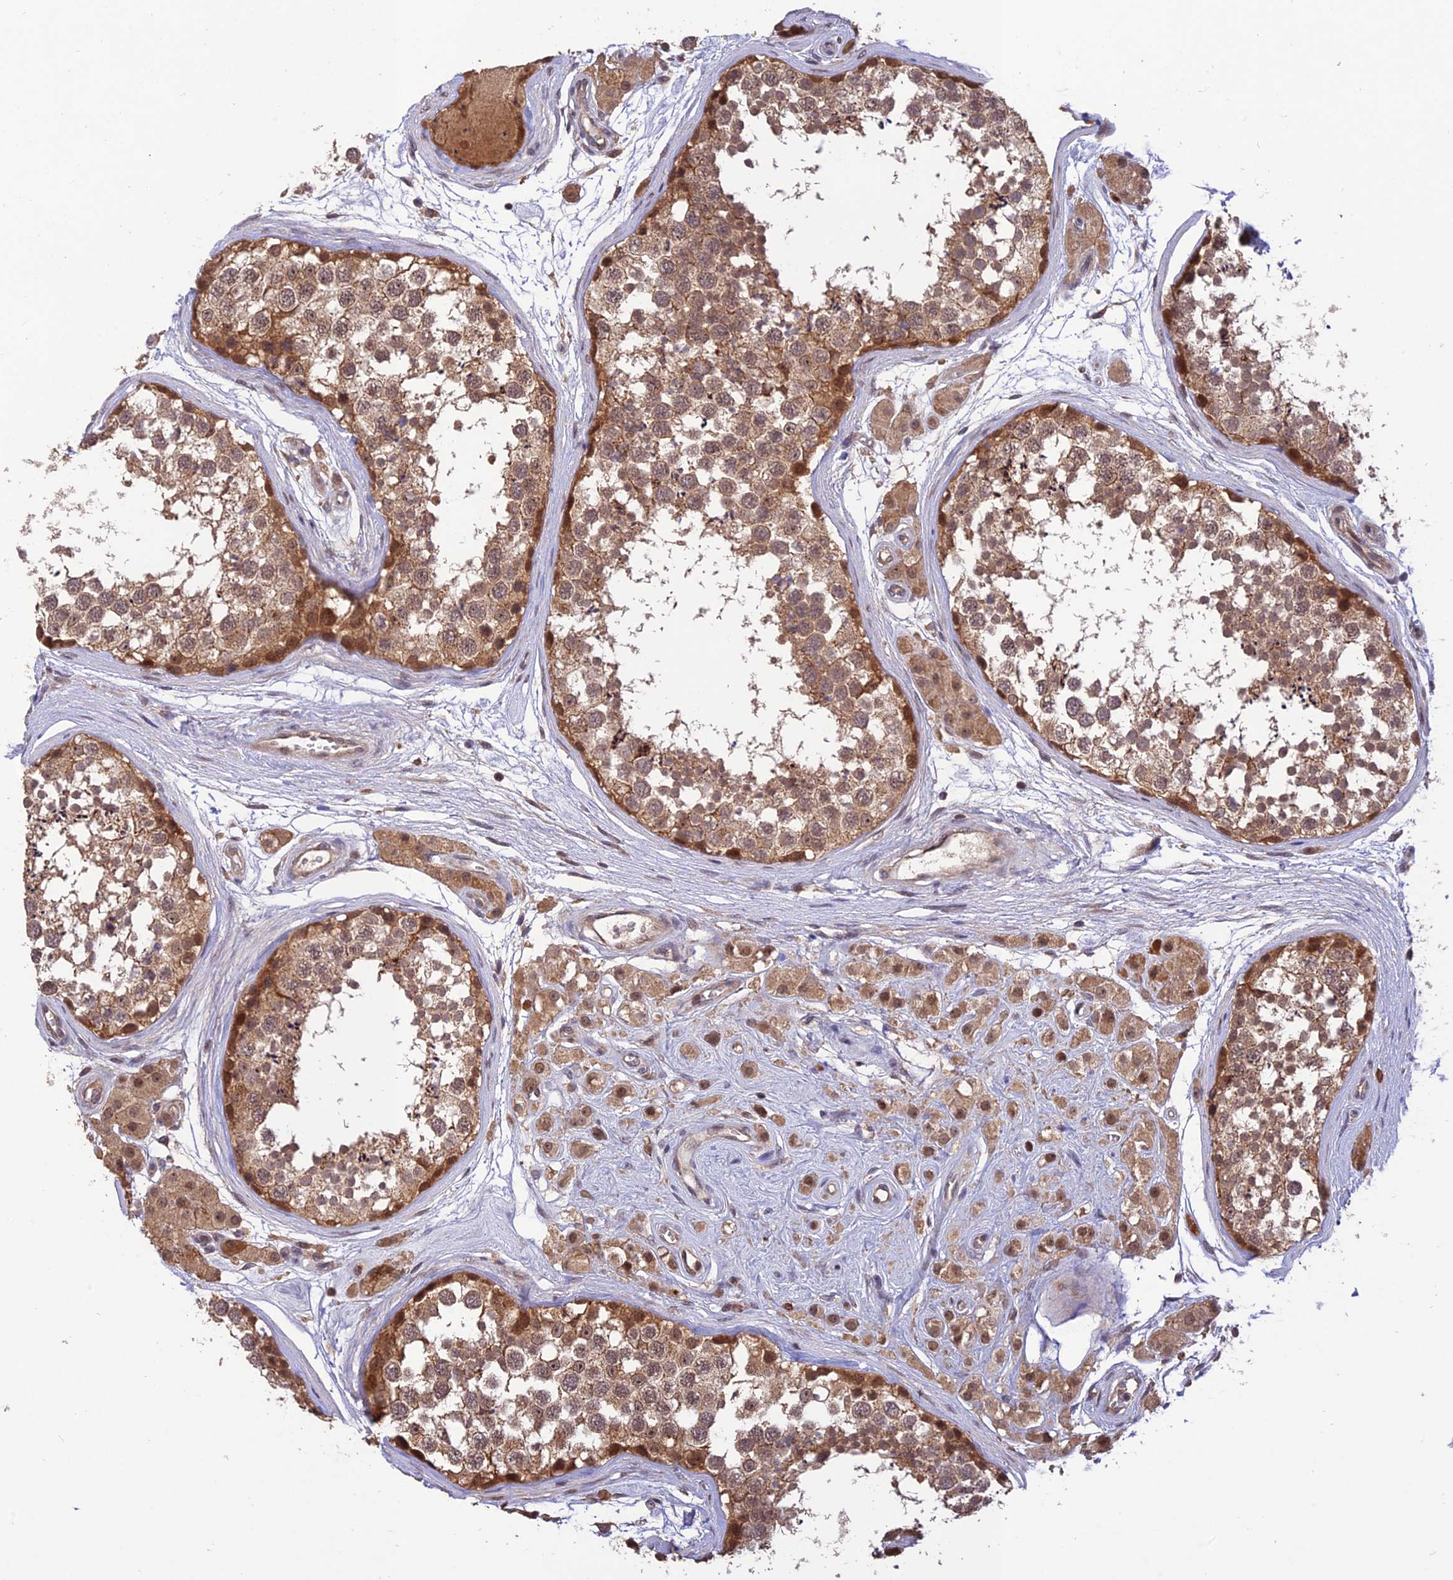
{"staining": {"intensity": "moderate", "quantity": ">75%", "location": "cytoplasmic/membranous"}, "tissue": "testis", "cell_type": "Cells in seminiferous ducts", "image_type": "normal", "snomed": [{"axis": "morphology", "description": "Normal tissue, NOS"}, {"axis": "topography", "description": "Testis"}], "caption": "A histopathology image of human testis stained for a protein demonstrates moderate cytoplasmic/membranous brown staining in cells in seminiferous ducts. (DAB IHC, brown staining for protein, blue staining for nuclei).", "gene": "REV1", "patient": {"sex": "male", "age": 56}}